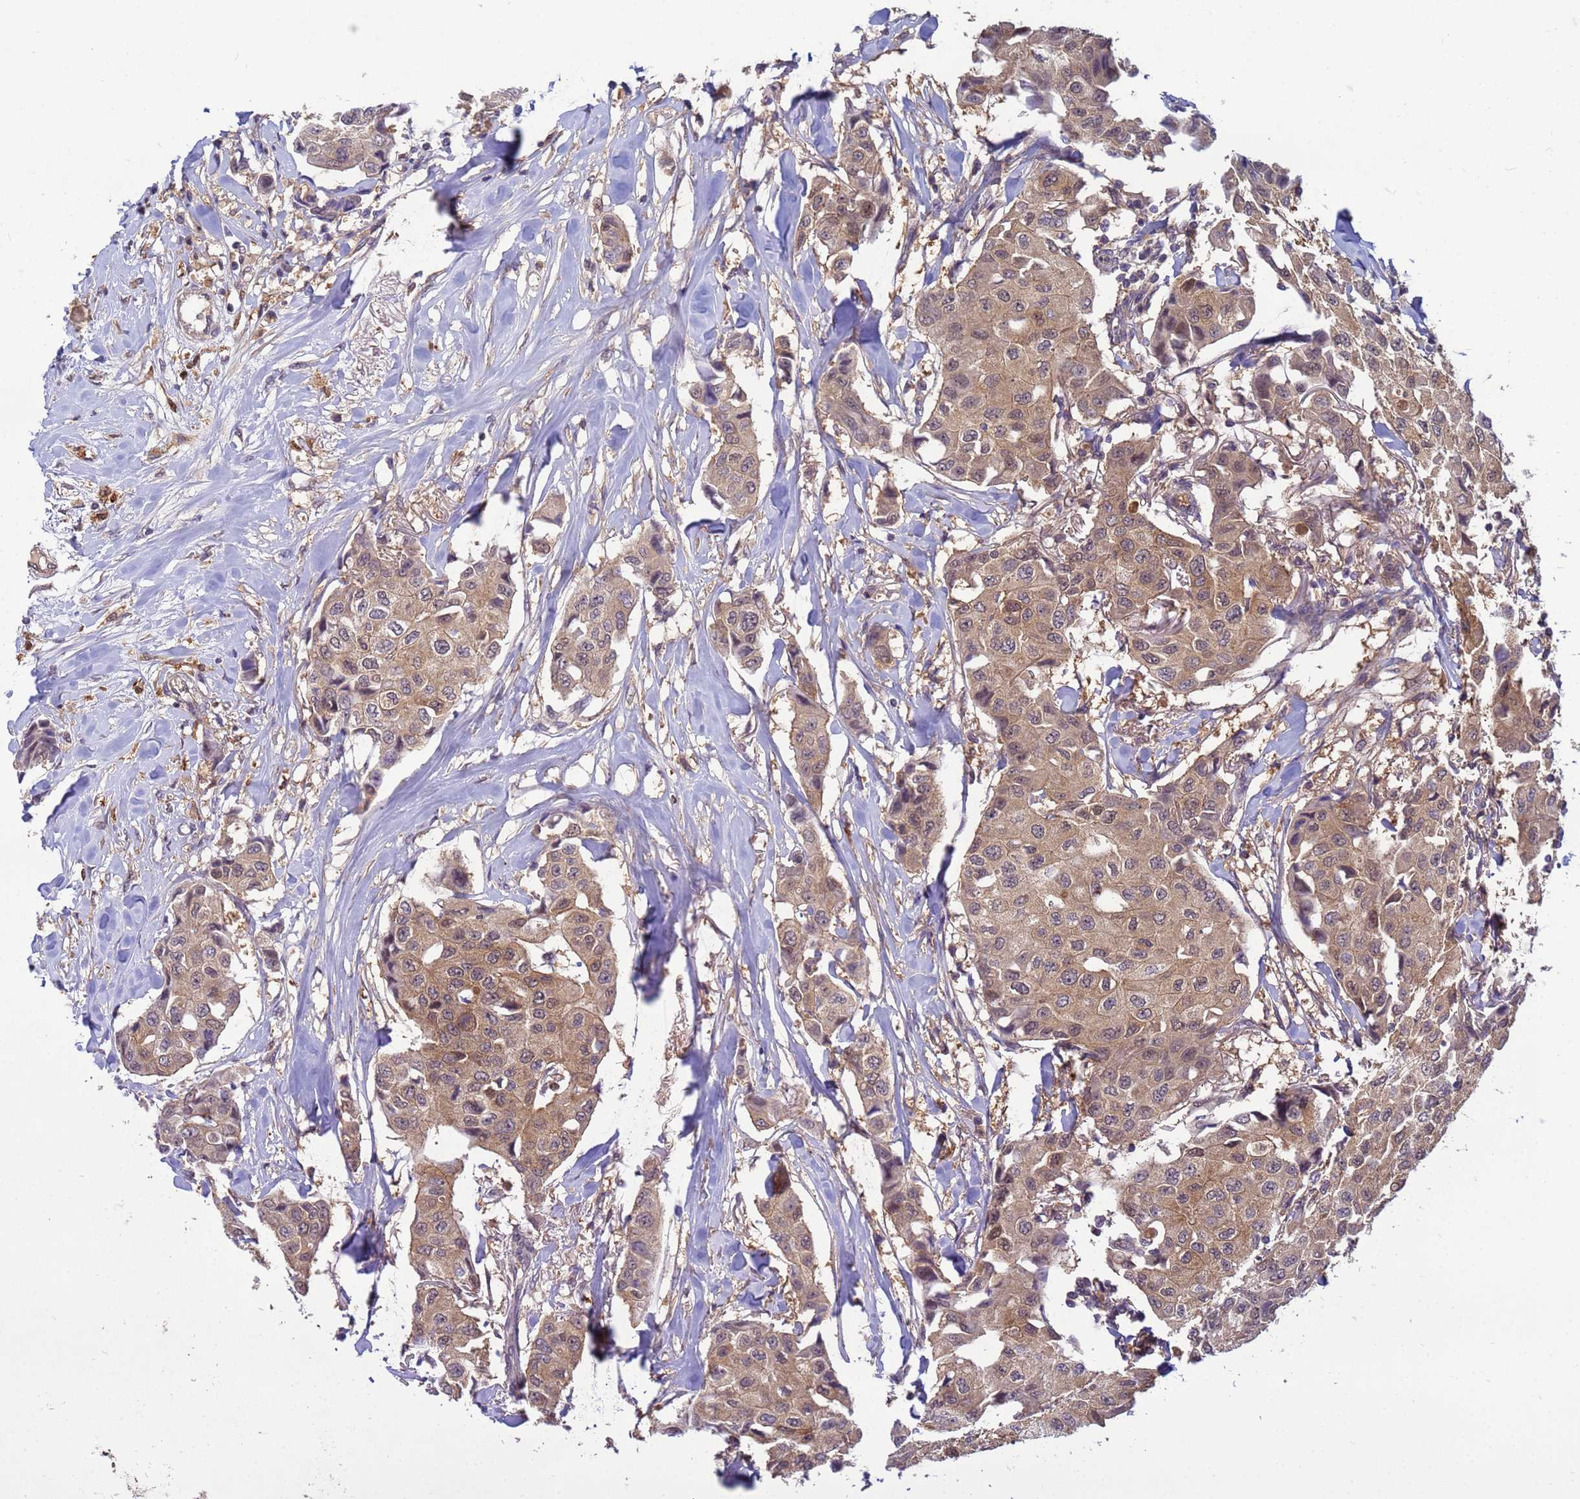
{"staining": {"intensity": "weak", "quantity": "25%-75%", "location": "cytoplasmic/membranous,nuclear"}, "tissue": "breast cancer", "cell_type": "Tumor cells", "image_type": "cancer", "snomed": [{"axis": "morphology", "description": "Duct carcinoma"}, {"axis": "topography", "description": "Breast"}], "caption": "Immunohistochemical staining of human breast invasive ductal carcinoma demonstrates low levels of weak cytoplasmic/membranous and nuclear expression in about 25%-75% of tumor cells.", "gene": "NPEPPS", "patient": {"sex": "female", "age": 80}}